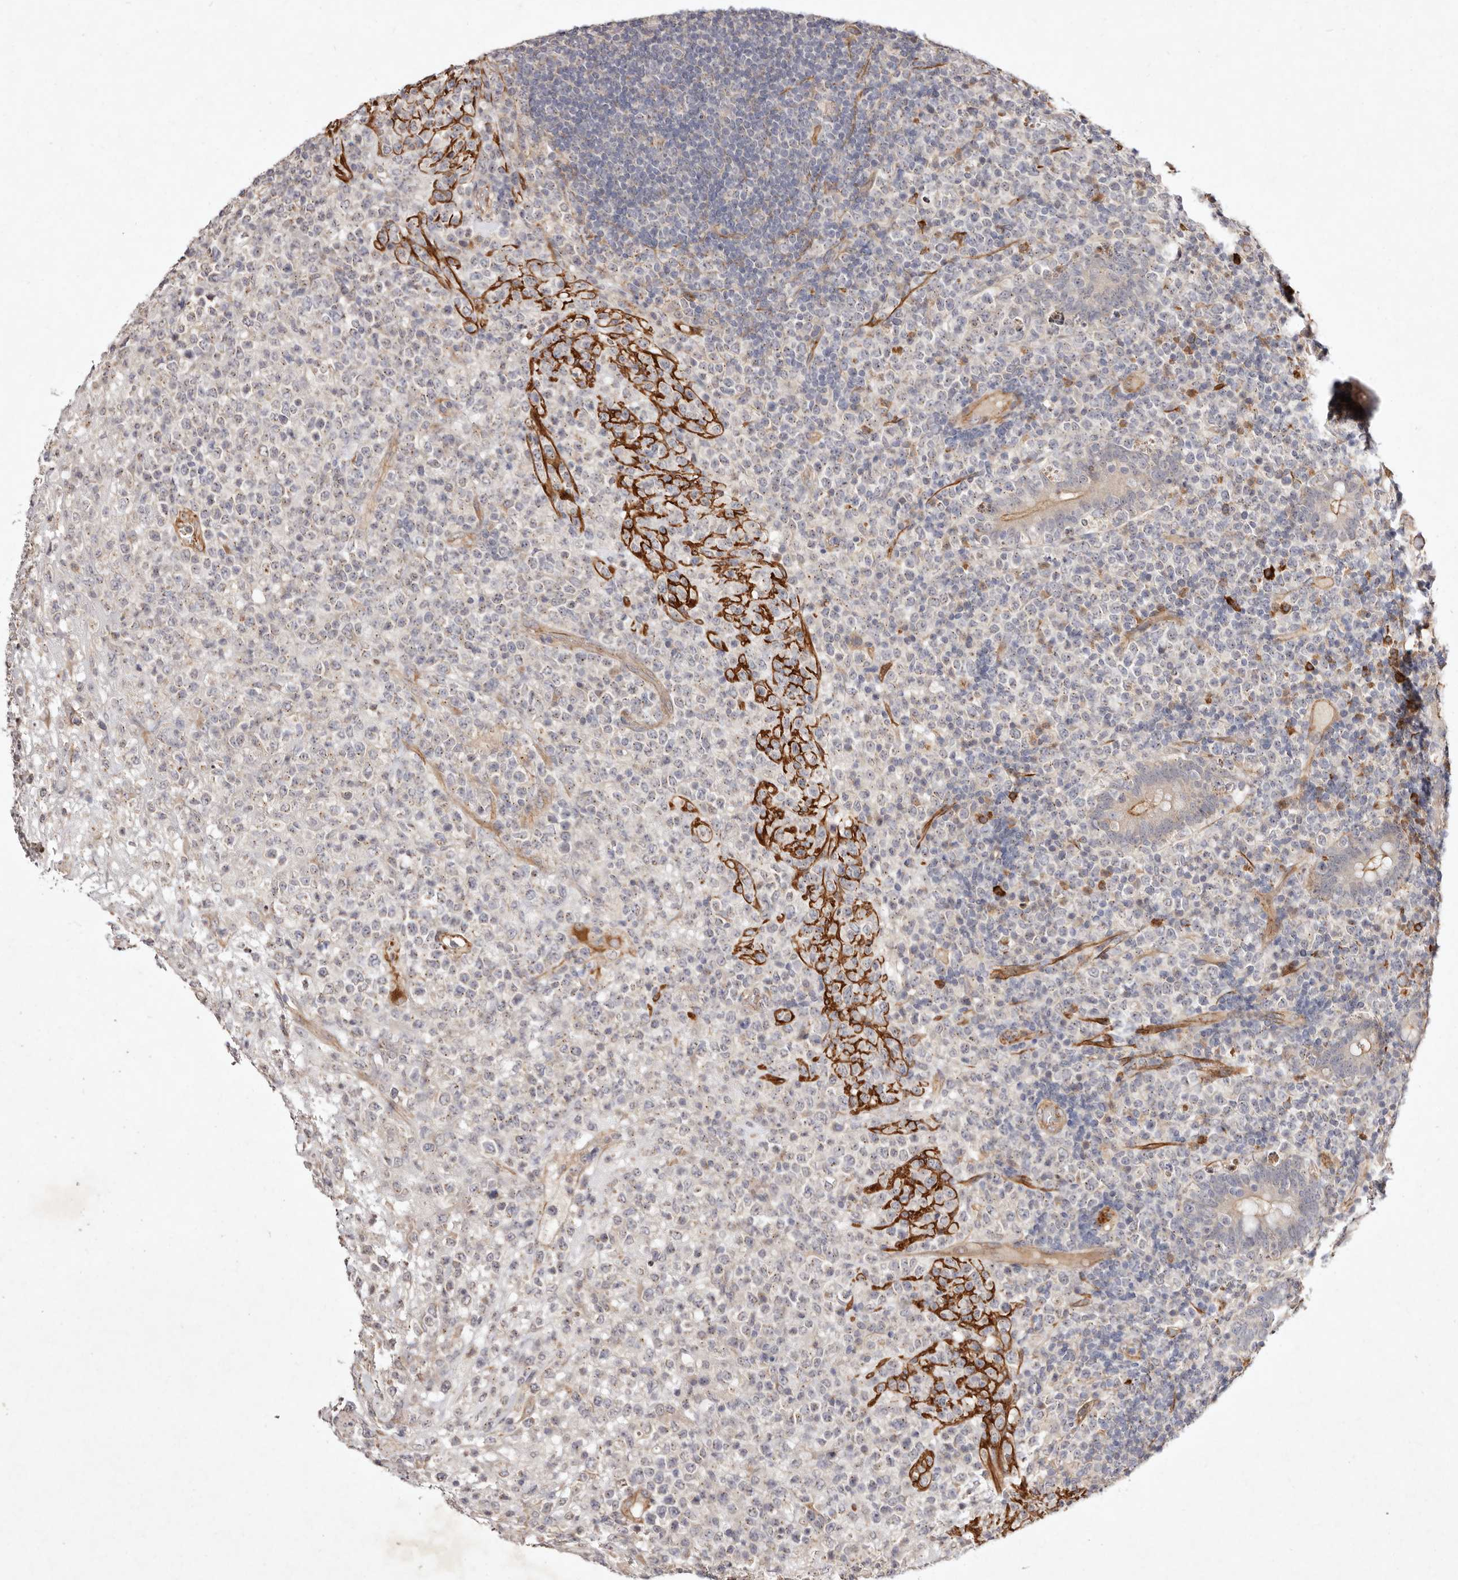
{"staining": {"intensity": "negative", "quantity": "none", "location": "none"}, "tissue": "lymphoma", "cell_type": "Tumor cells", "image_type": "cancer", "snomed": [{"axis": "morphology", "description": "Malignant lymphoma, non-Hodgkin's type, High grade"}, {"axis": "topography", "description": "Colon"}], "caption": "The IHC histopathology image has no significant expression in tumor cells of high-grade malignant lymphoma, non-Hodgkin's type tissue. The staining was performed using DAB to visualize the protein expression in brown, while the nuclei were stained in blue with hematoxylin (Magnification: 20x).", "gene": "MTMR11", "patient": {"sex": "female", "age": 53}}